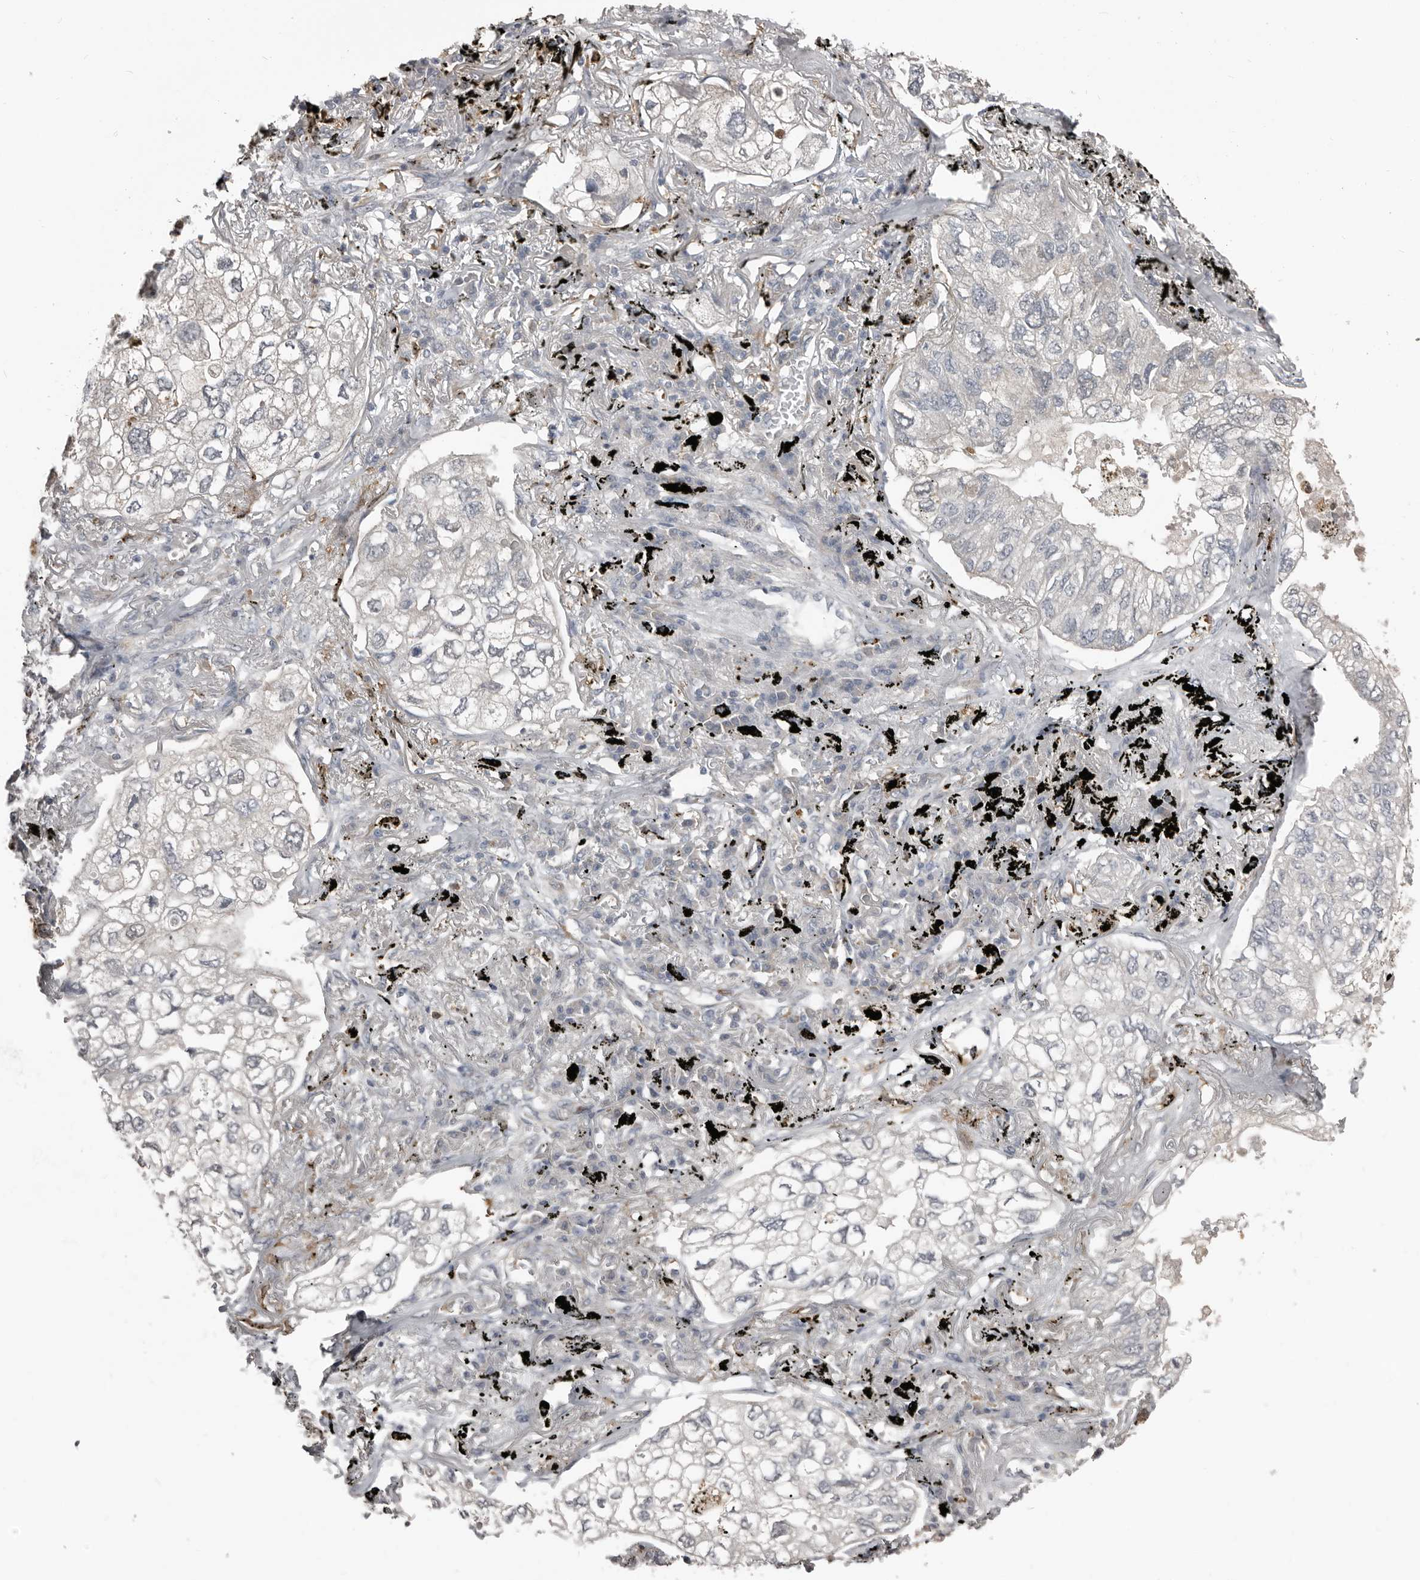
{"staining": {"intensity": "negative", "quantity": "none", "location": "none"}, "tissue": "lung cancer", "cell_type": "Tumor cells", "image_type": "cancer", "snomed": [{"axis": "morphology", "description": "Adenocarcinoma, NOS"}, {"axis": "topography", "description": "Lung"}], "caption": "High power microscopy photomicrograph of an immunohistochemistry micrograph of lung adenocarcinoma, revealing no significant expression in tumor cells. (Brightfield microscopy of DAB IHC at high magnification).", "gene": "KCNJ8", "patient": {"sex": "male", "age": 65}}